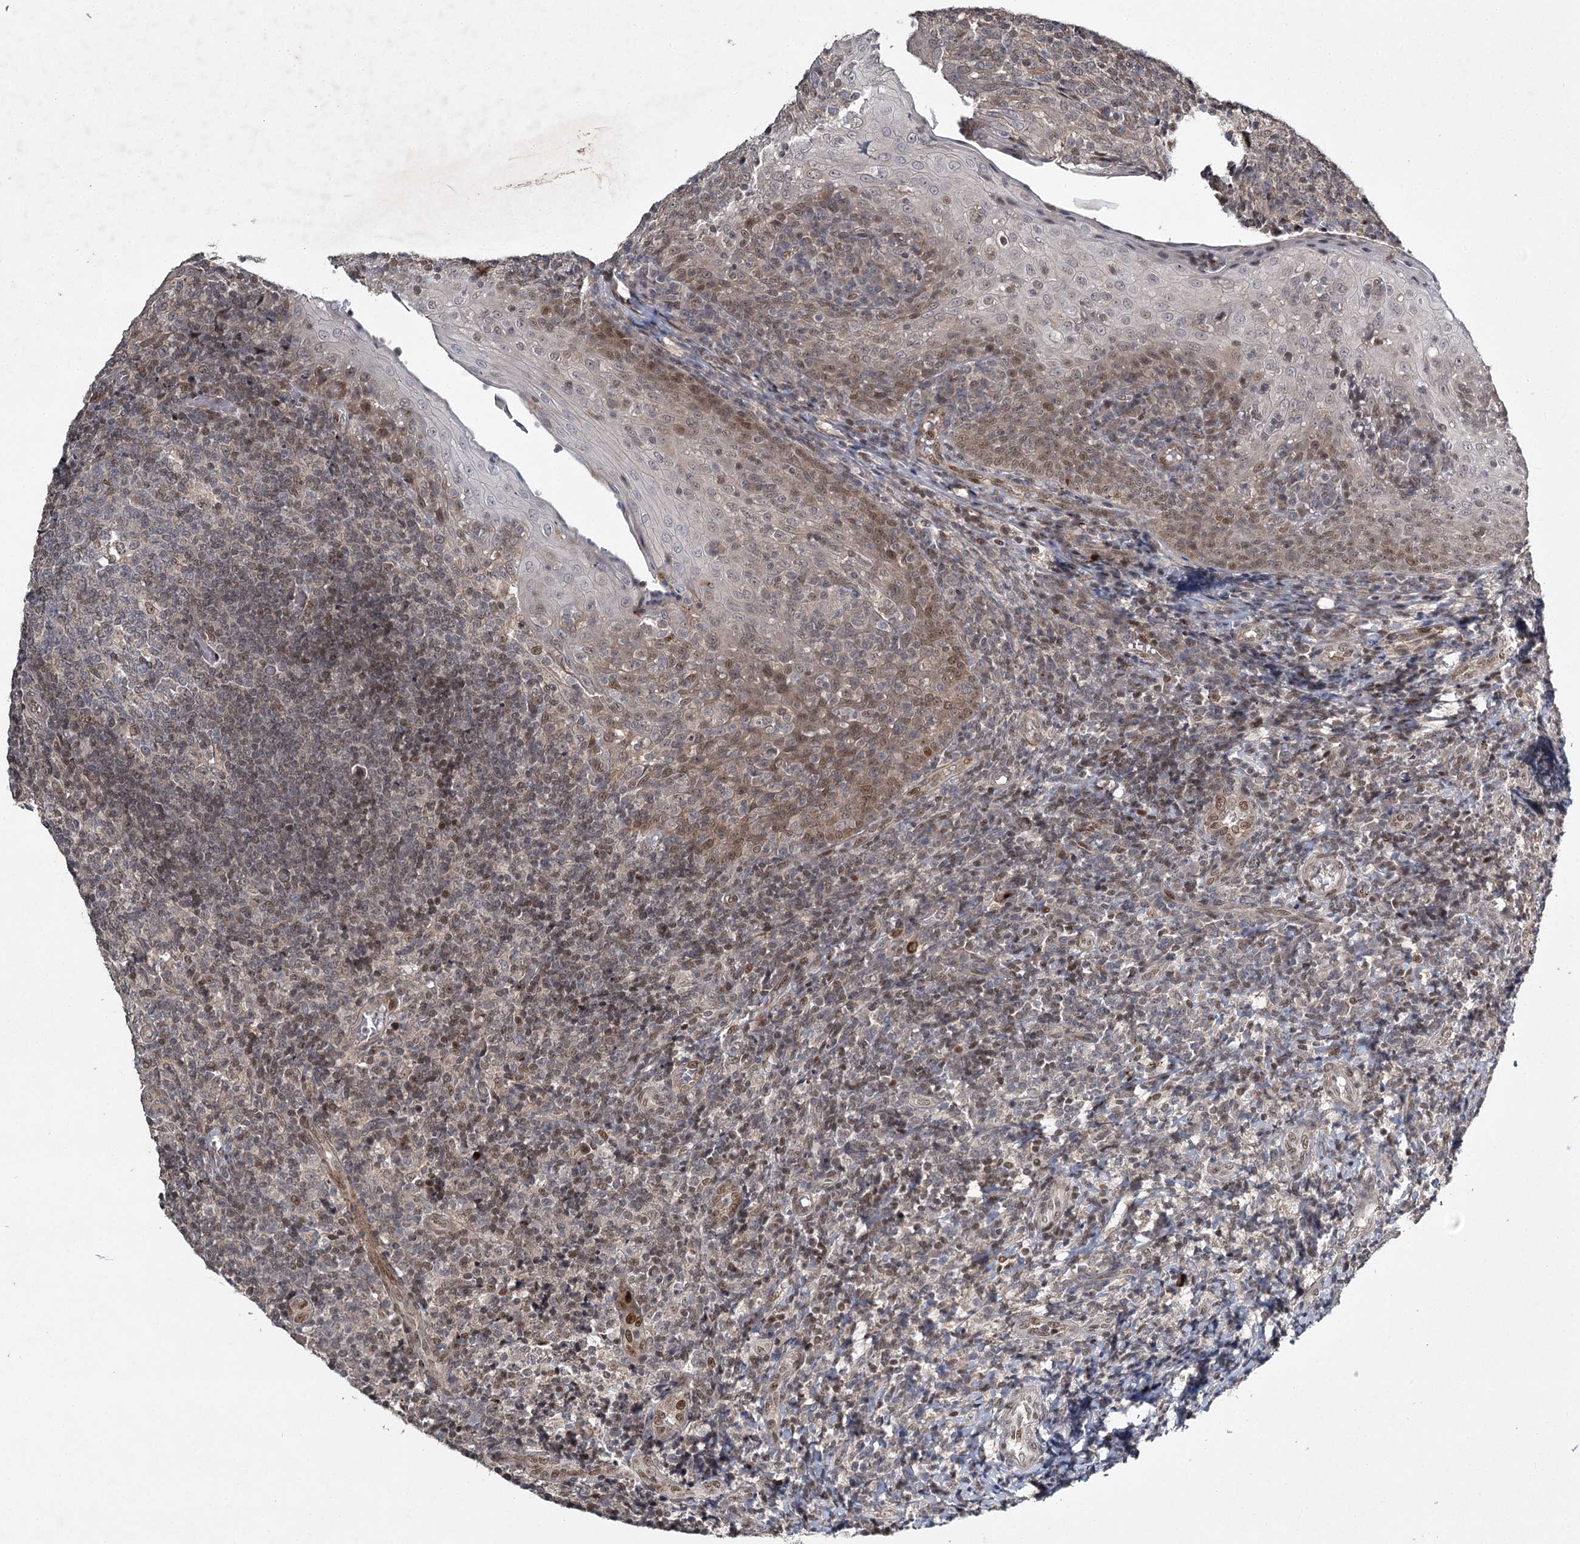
{"staining": {"intensity": "weak", "quantity": "<25%", "location": "nuclear"}, "tissue": "tonsil", "cell_type": "Germinal center cells", "image_type": "normal", "snomed": [{"axis": "morphology", "description": "Normal tissue, NOS"}, {"axis": "topography", "description": "Tonsil"}], "caption": "Unremarkable tonsil was stained to show a protein in brown. There is no significant staining in germinal center cells. The staining is performed using DAB (3,3'-diaminobenzidine) brown chromogen with nuclei counter-stained in using hematoxylin.", "gene": "DCUN1D4", "patient": {"sex": "female", "age": 19}}